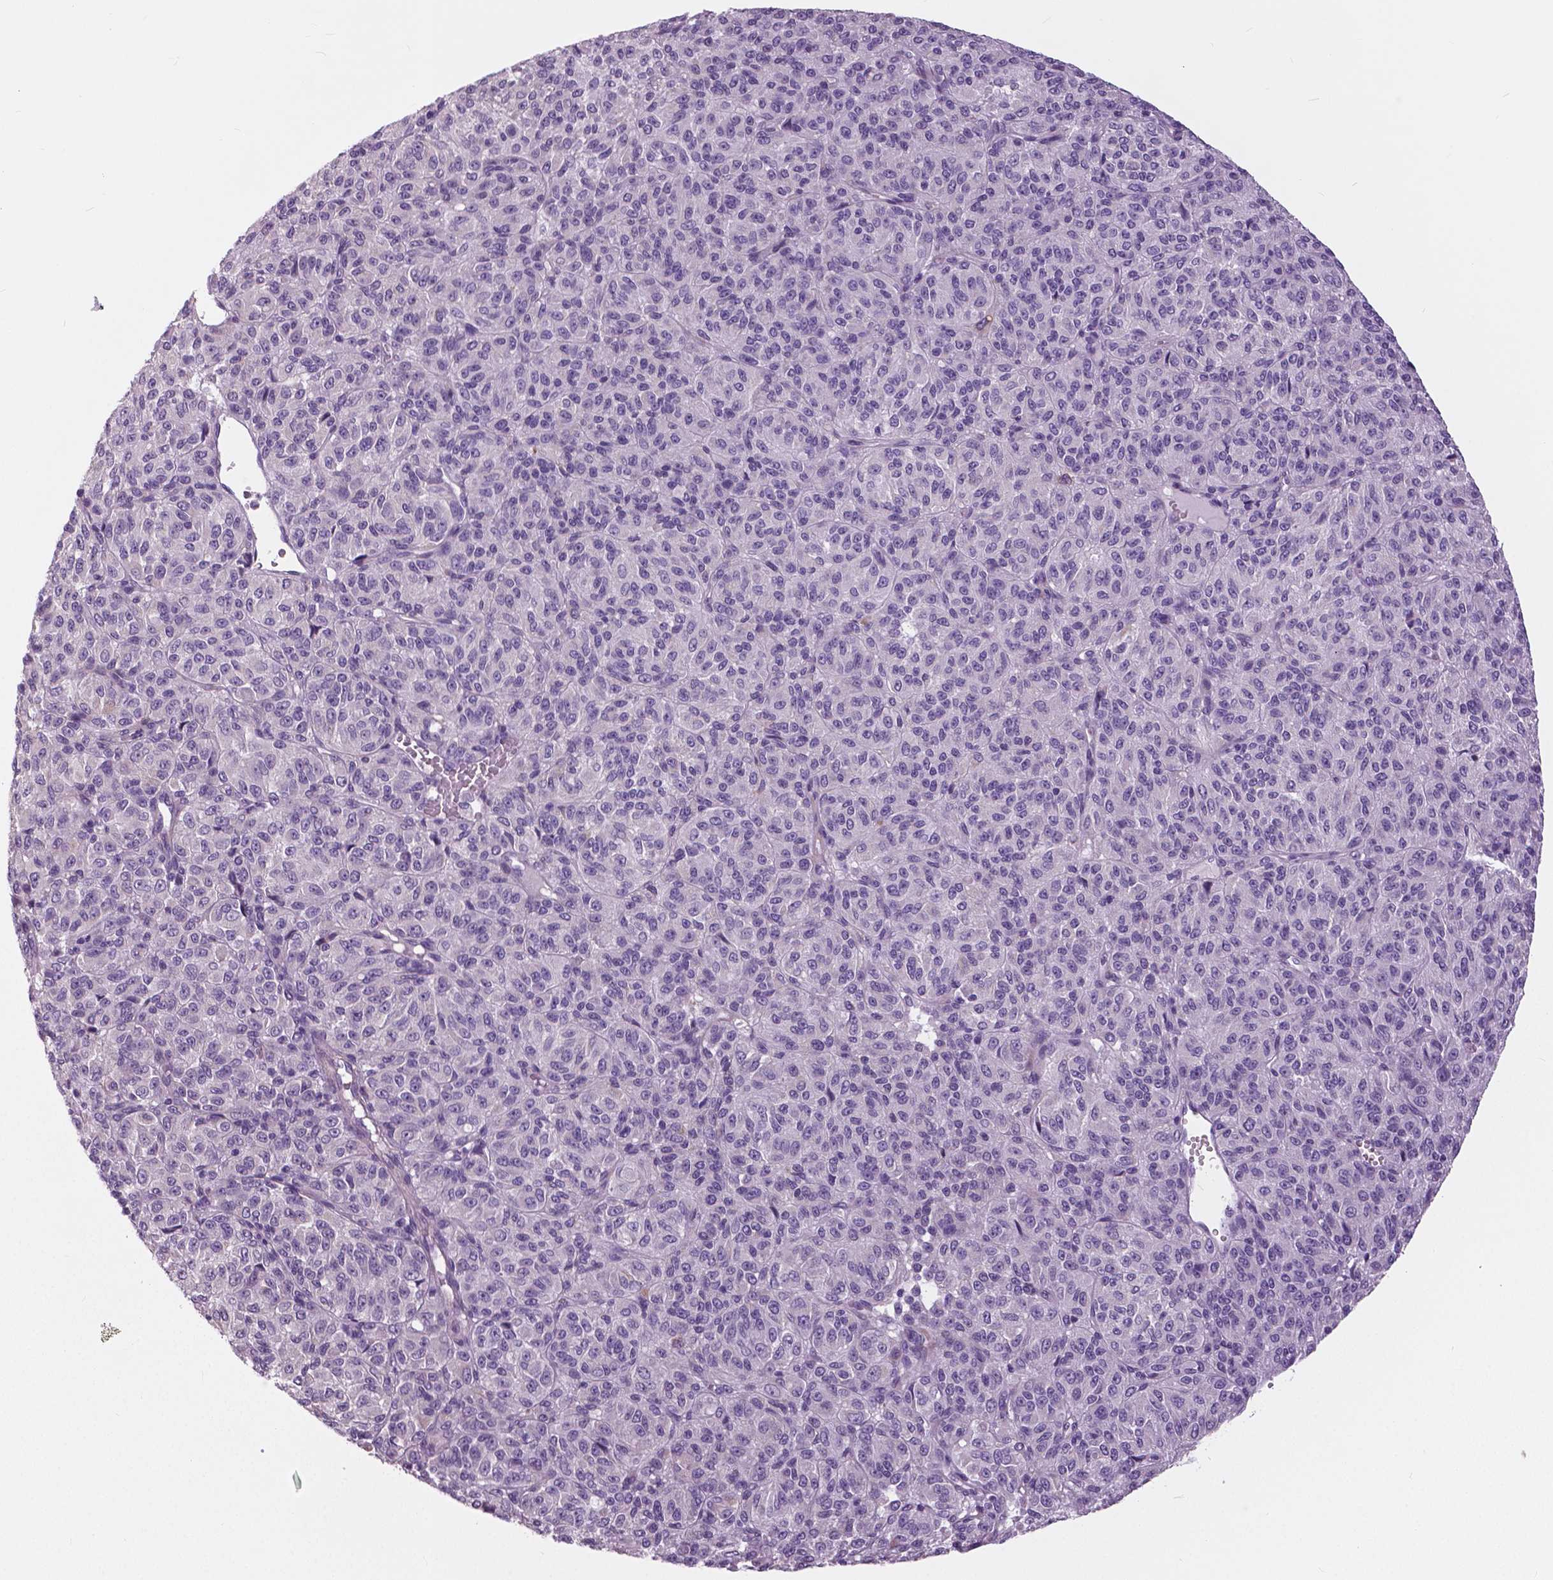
{"staining": {"intensity": "negative", "quantity": "none", "location": "none"}, "tissue": "melanoma", "cell_type": "Tumor cells", "image_type": "cancer", "snomed": [{"axis": "morphology", "description": "Malignant melanoma, Metastatic site"}, {"axis": "topography", "description": "Brain"}], "caption": "Photomicrograph shows no significant protein staining in tumor cells of melanoma.", "gene": "SERPINI1", "patient": {"sex": "female", "age": 56}}